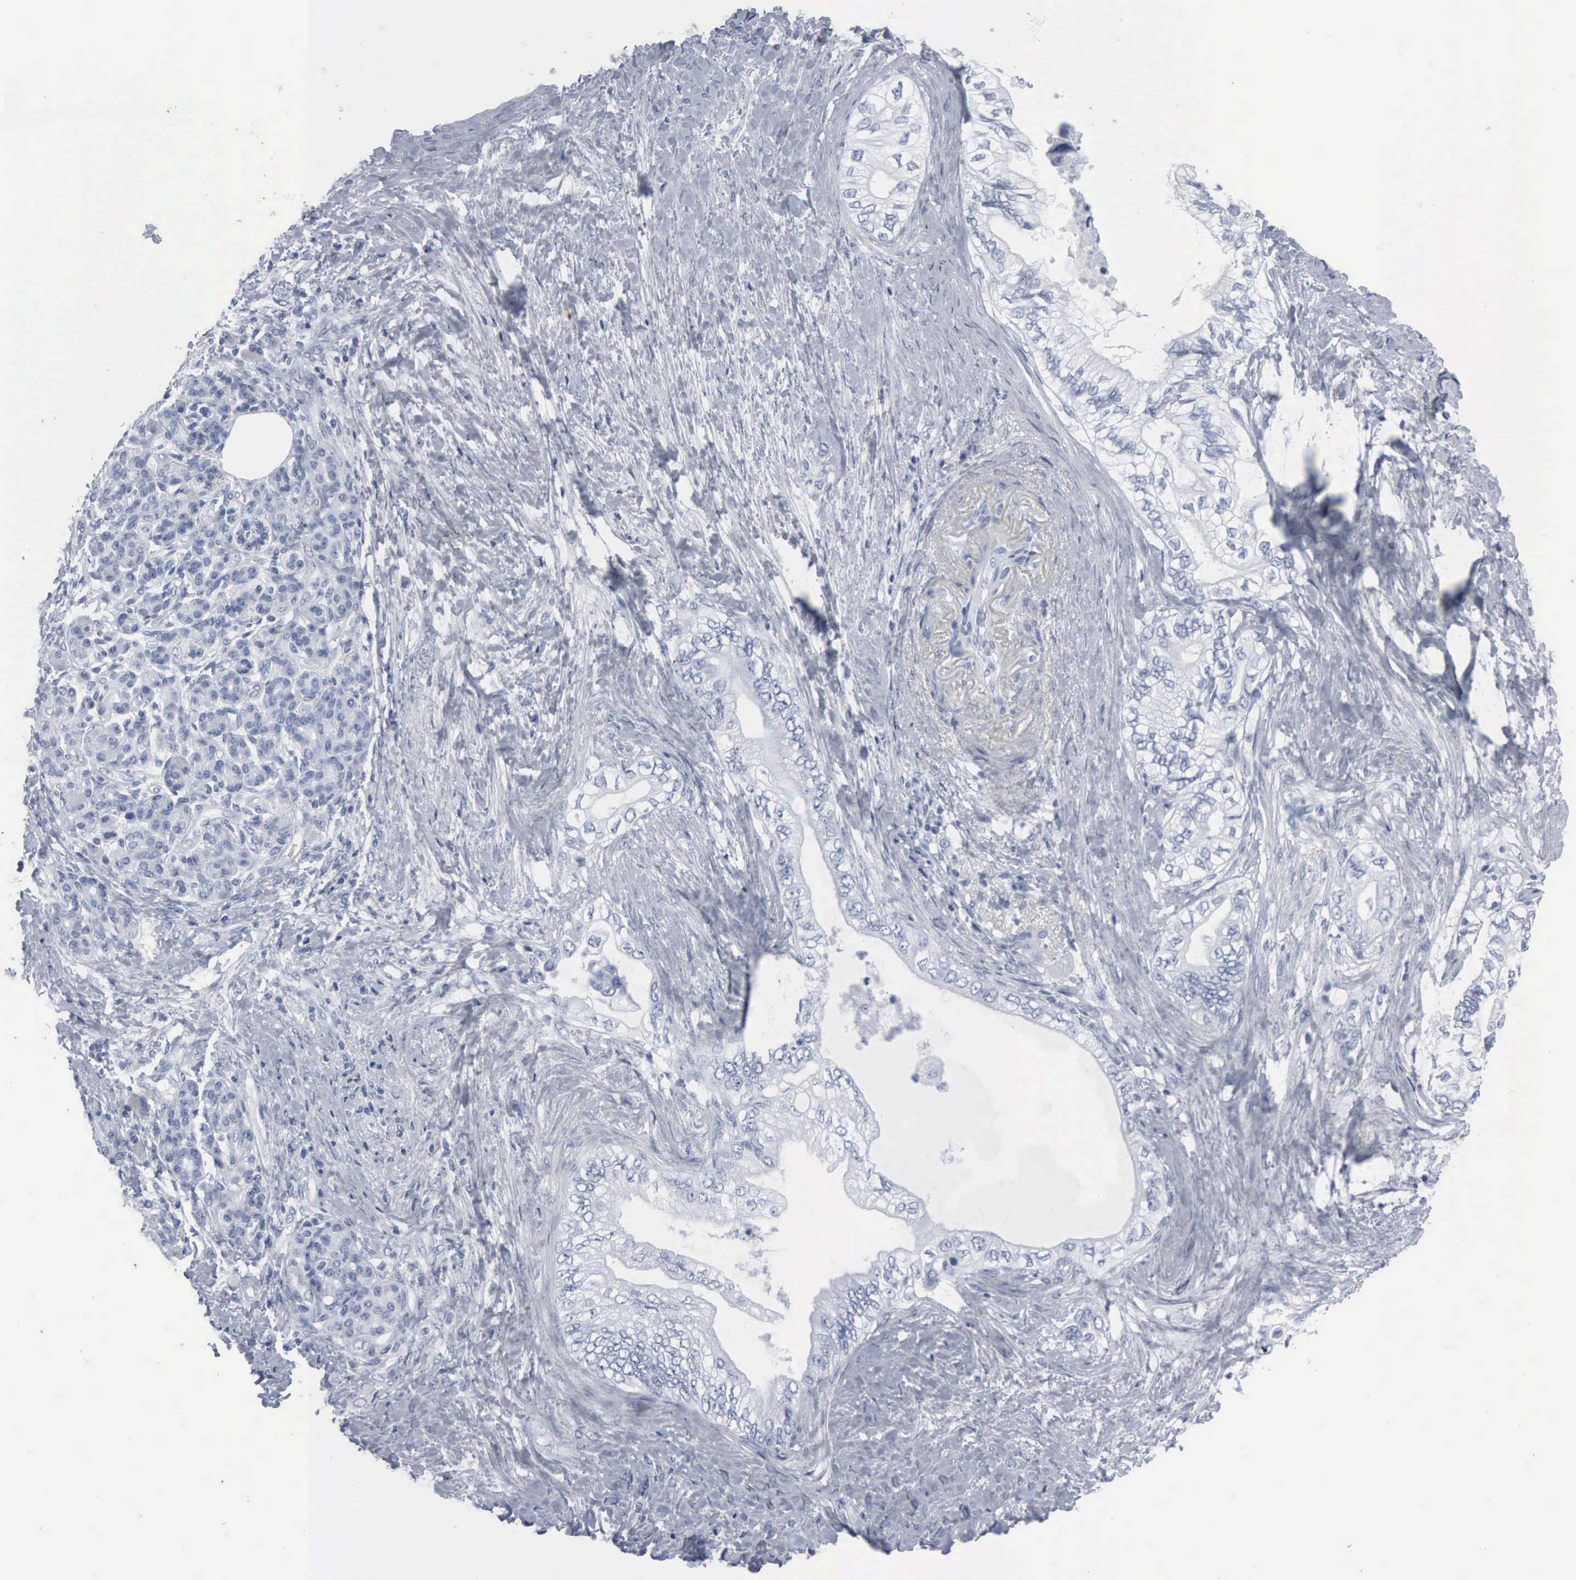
{"staining": {"intensity": "negative", "quantity": "none", "location": "none"}, "tissue": "pancreatic cancer", "cell_type": "Tumor cells", "image_type": "cancer", "snomed": [{"axis": "morphology", "description": "Adenocarcinoma, NOS"}, {"axis": "topography", "description": "Pancreas"}], "caption": "Protein analysis of pancreatic cancer (adenocarcinoma) reveals no significant staining in tumor cells. (DAB (3,3'-diaminobenzidine) immunohistochemistry (IHC), high magnification).", "gene": "DMD", "patient": {"sex": "female", "age": 66}}